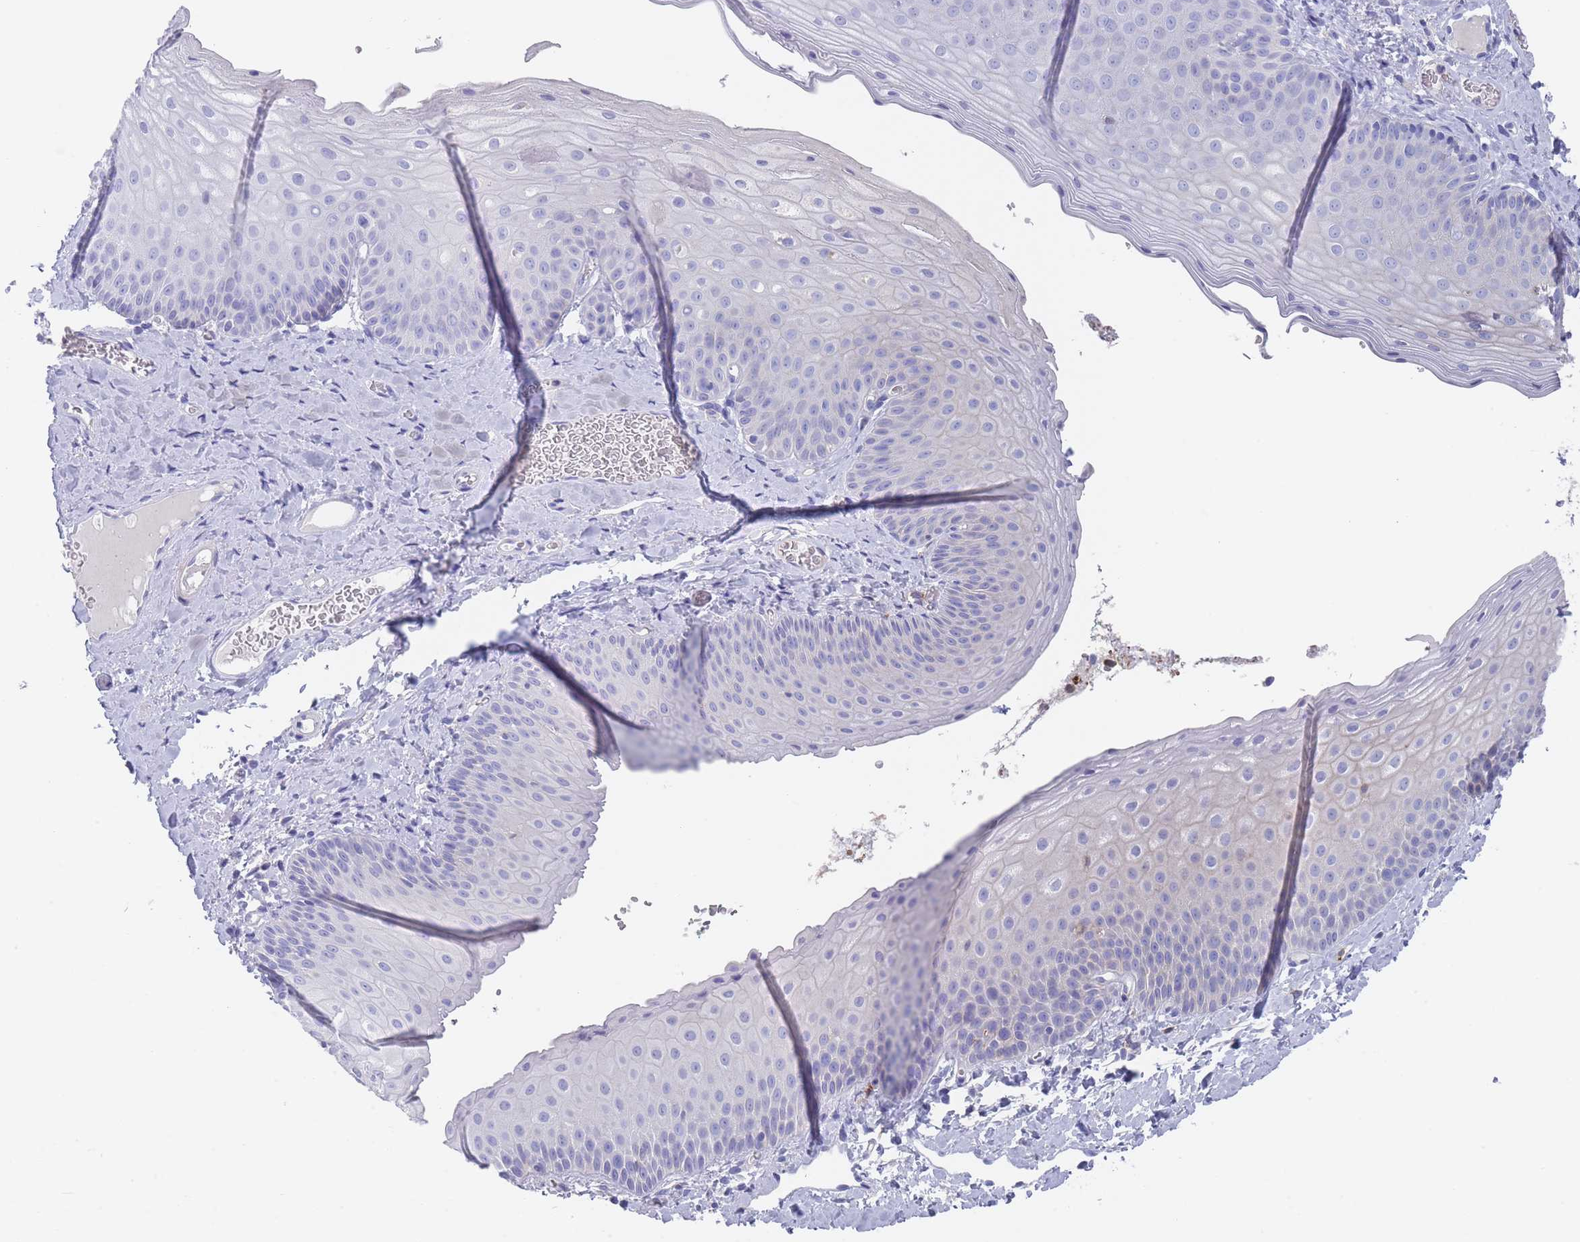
{"staining": {"intensity": "negative", "quantity": "none", "location": "none"}, "tissue": "skin", "cell_type": "Epidermal cells", "image_type": "normal", "snomed": [{"axis": "morphology", "description": "Normal tissue, NOS"}, {"axis": "morphology", "description": "Hemorrhoids"}, {"axis": "morphology", "description": "Inflammation, NOS"}, {"axis": "topography", "description": "Anal"}], "caption": "This is an IHC photomicrograph of unremarkable human skin. There is no positivity in epidermal cells.", "gene": "SCCPDH", "patient": {"sex": "male", "age": 60}}